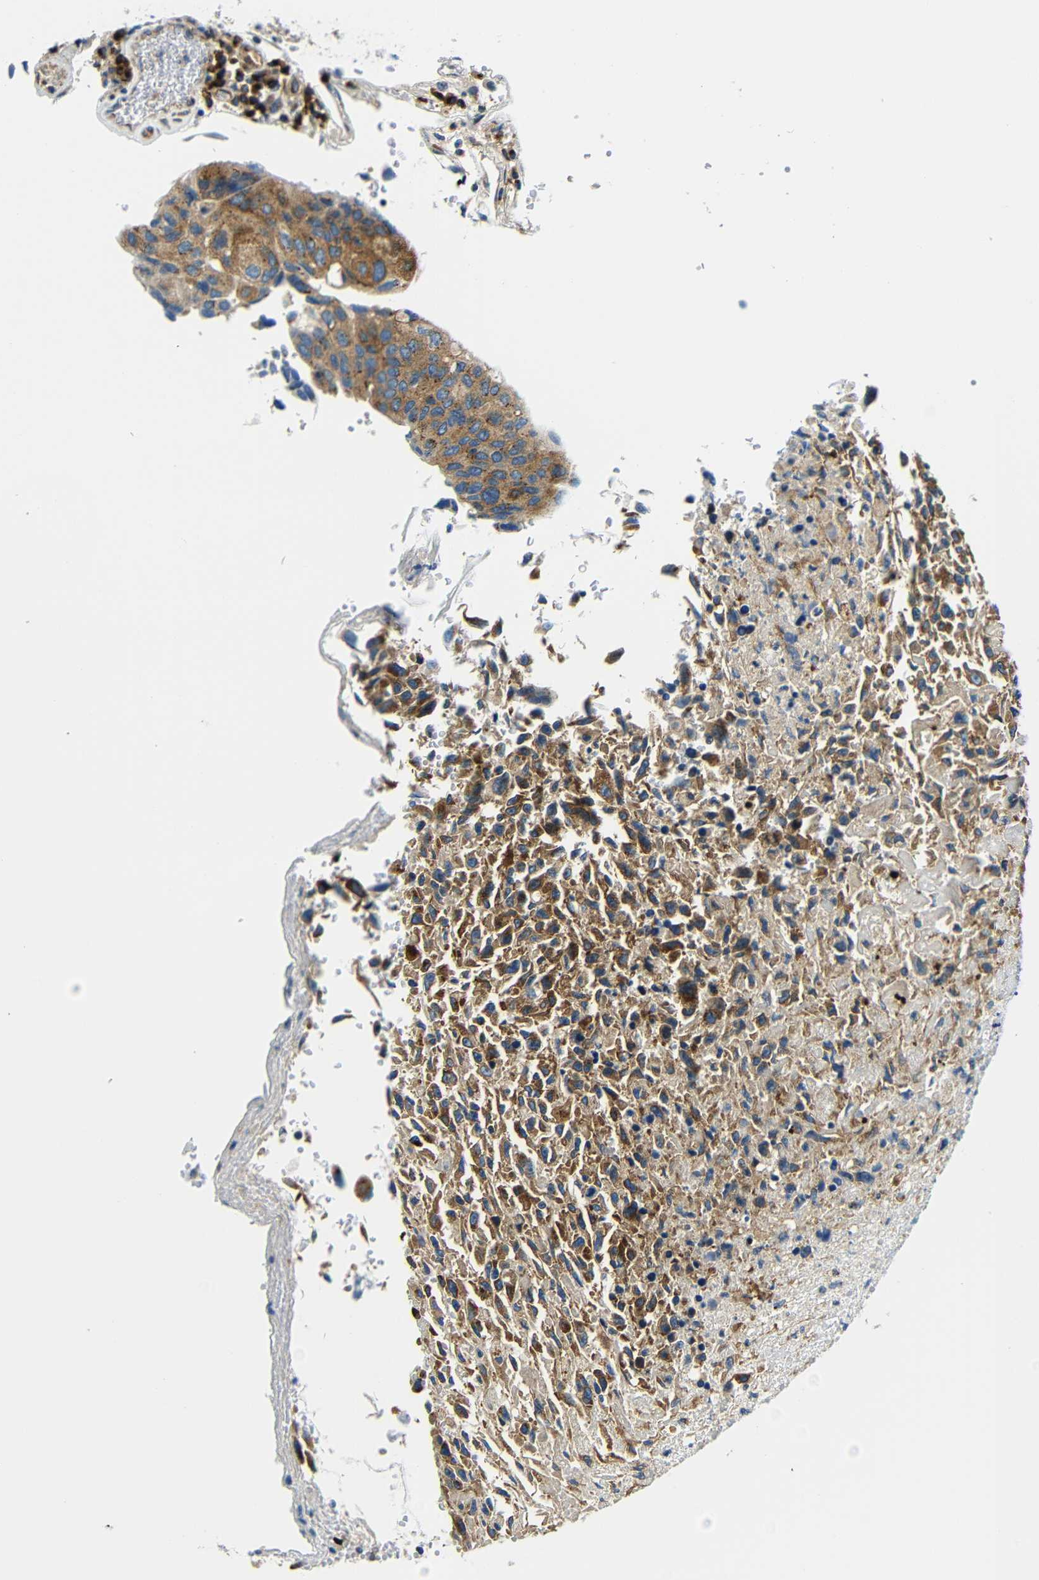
{"staining": {"intensity": "weak", "quantity": ">75%", "location": "cytoplasmic/membranous"}, "tissue": "urothelial cancer", "cell_type": "Tumor cells", "image_type": "cancer", "snomed": [{"axis": "morphology", "description": "Urothelial carcinoma, High grade"}, {"axis": "topography", "description": "Urinary bladder"}], "caption": "Urothelial carcinoma (high-grade) stained with a brown dye reveals weak cytoplasmic/membranous positive staining in approximately >75% of tumor cells.", "gene": "USO1", "patient": {"sex": "male", "age": 66}}